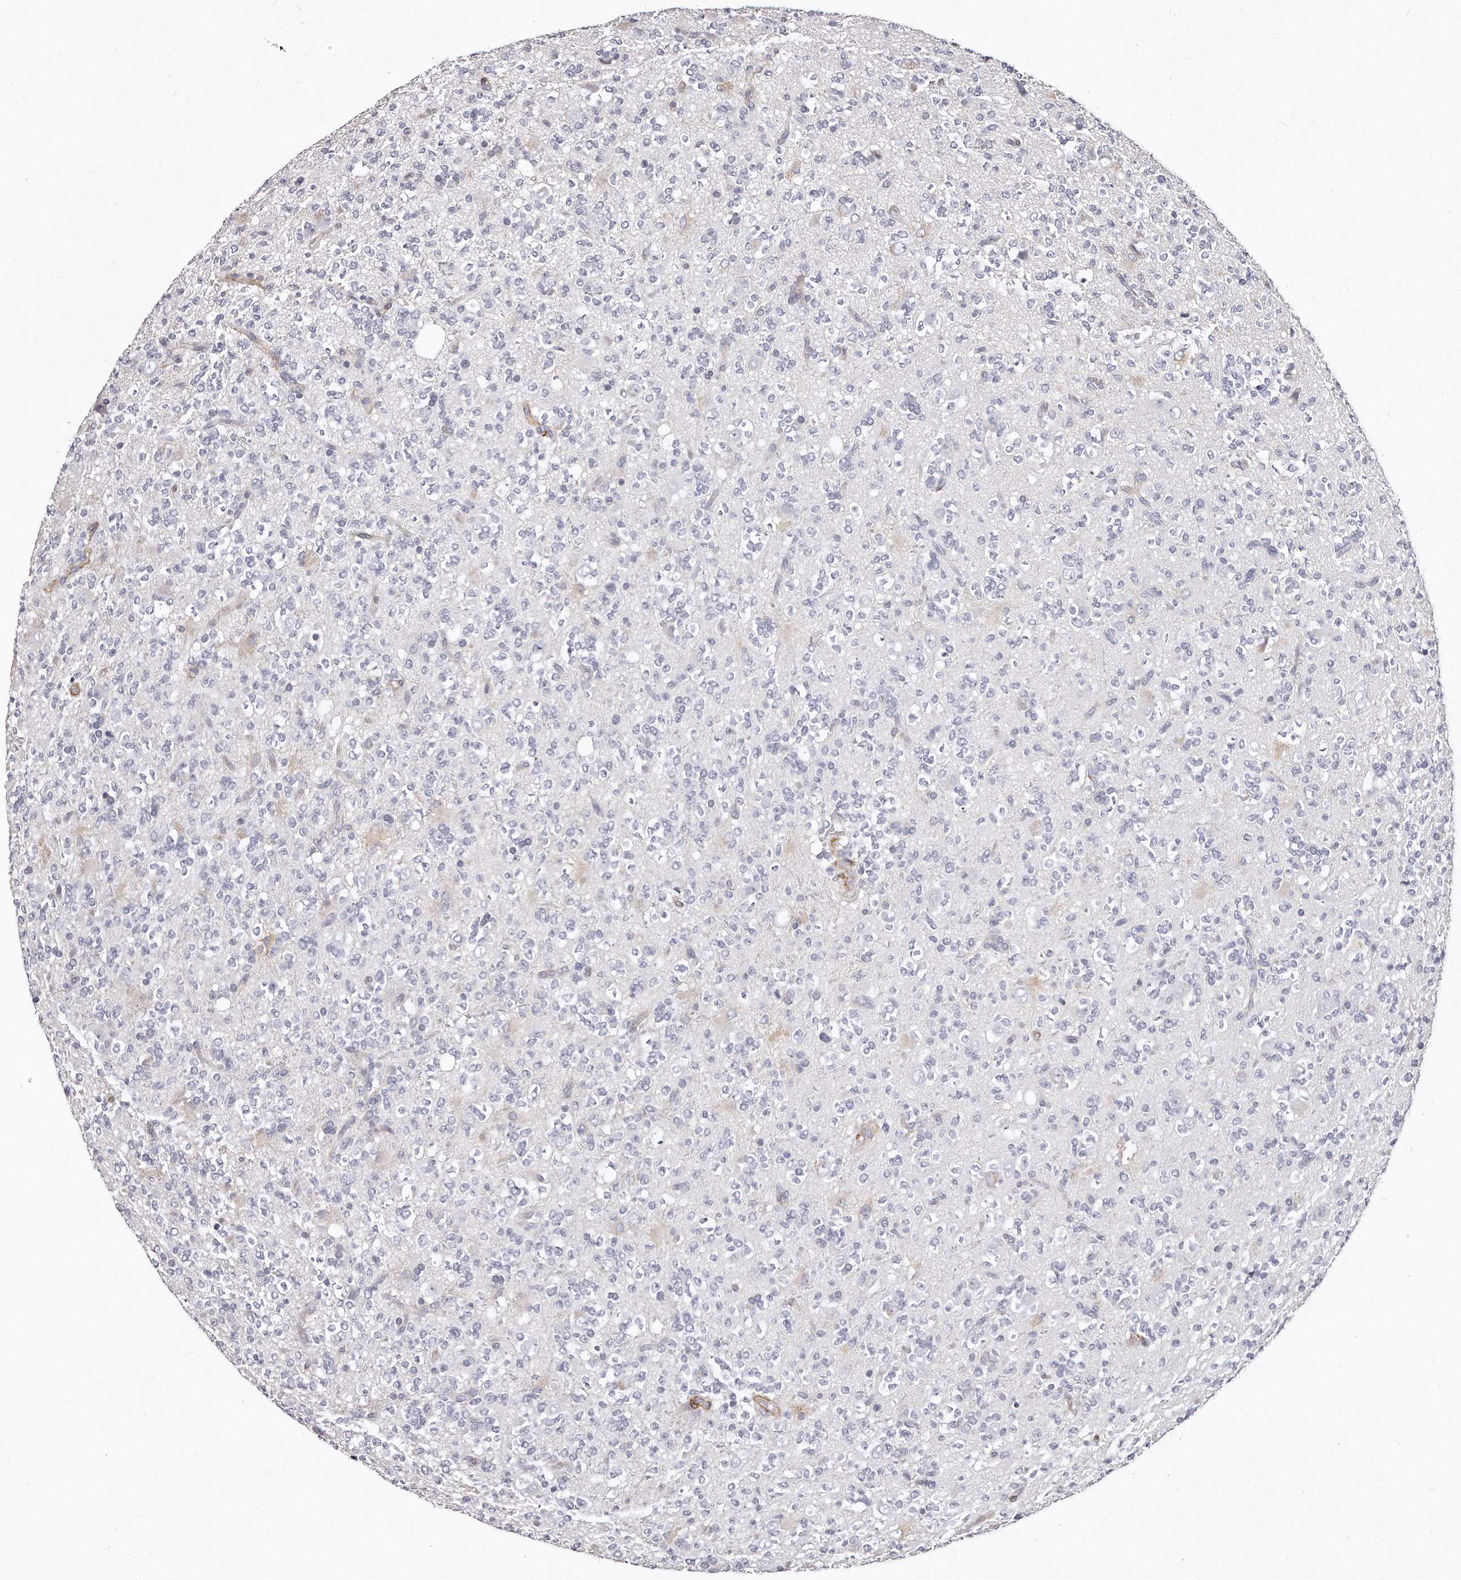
{"staining": {"intensity": "negative", "quantity": "none", "location": "none"}, "tissue": "glioma", "cell_type": "Tumor cells", "image_type": "cancer", "snomed": [{"axis": "morphology", "description": "Glioma, malignant, High grade"}, {"axis": "topography", "description": "Brain"}], "caption": "A photomicrograph of human glioma is negative for staining in tumor cells.", "gene": "LMOD1", "patient": {"sex": "female", "age": 62}}